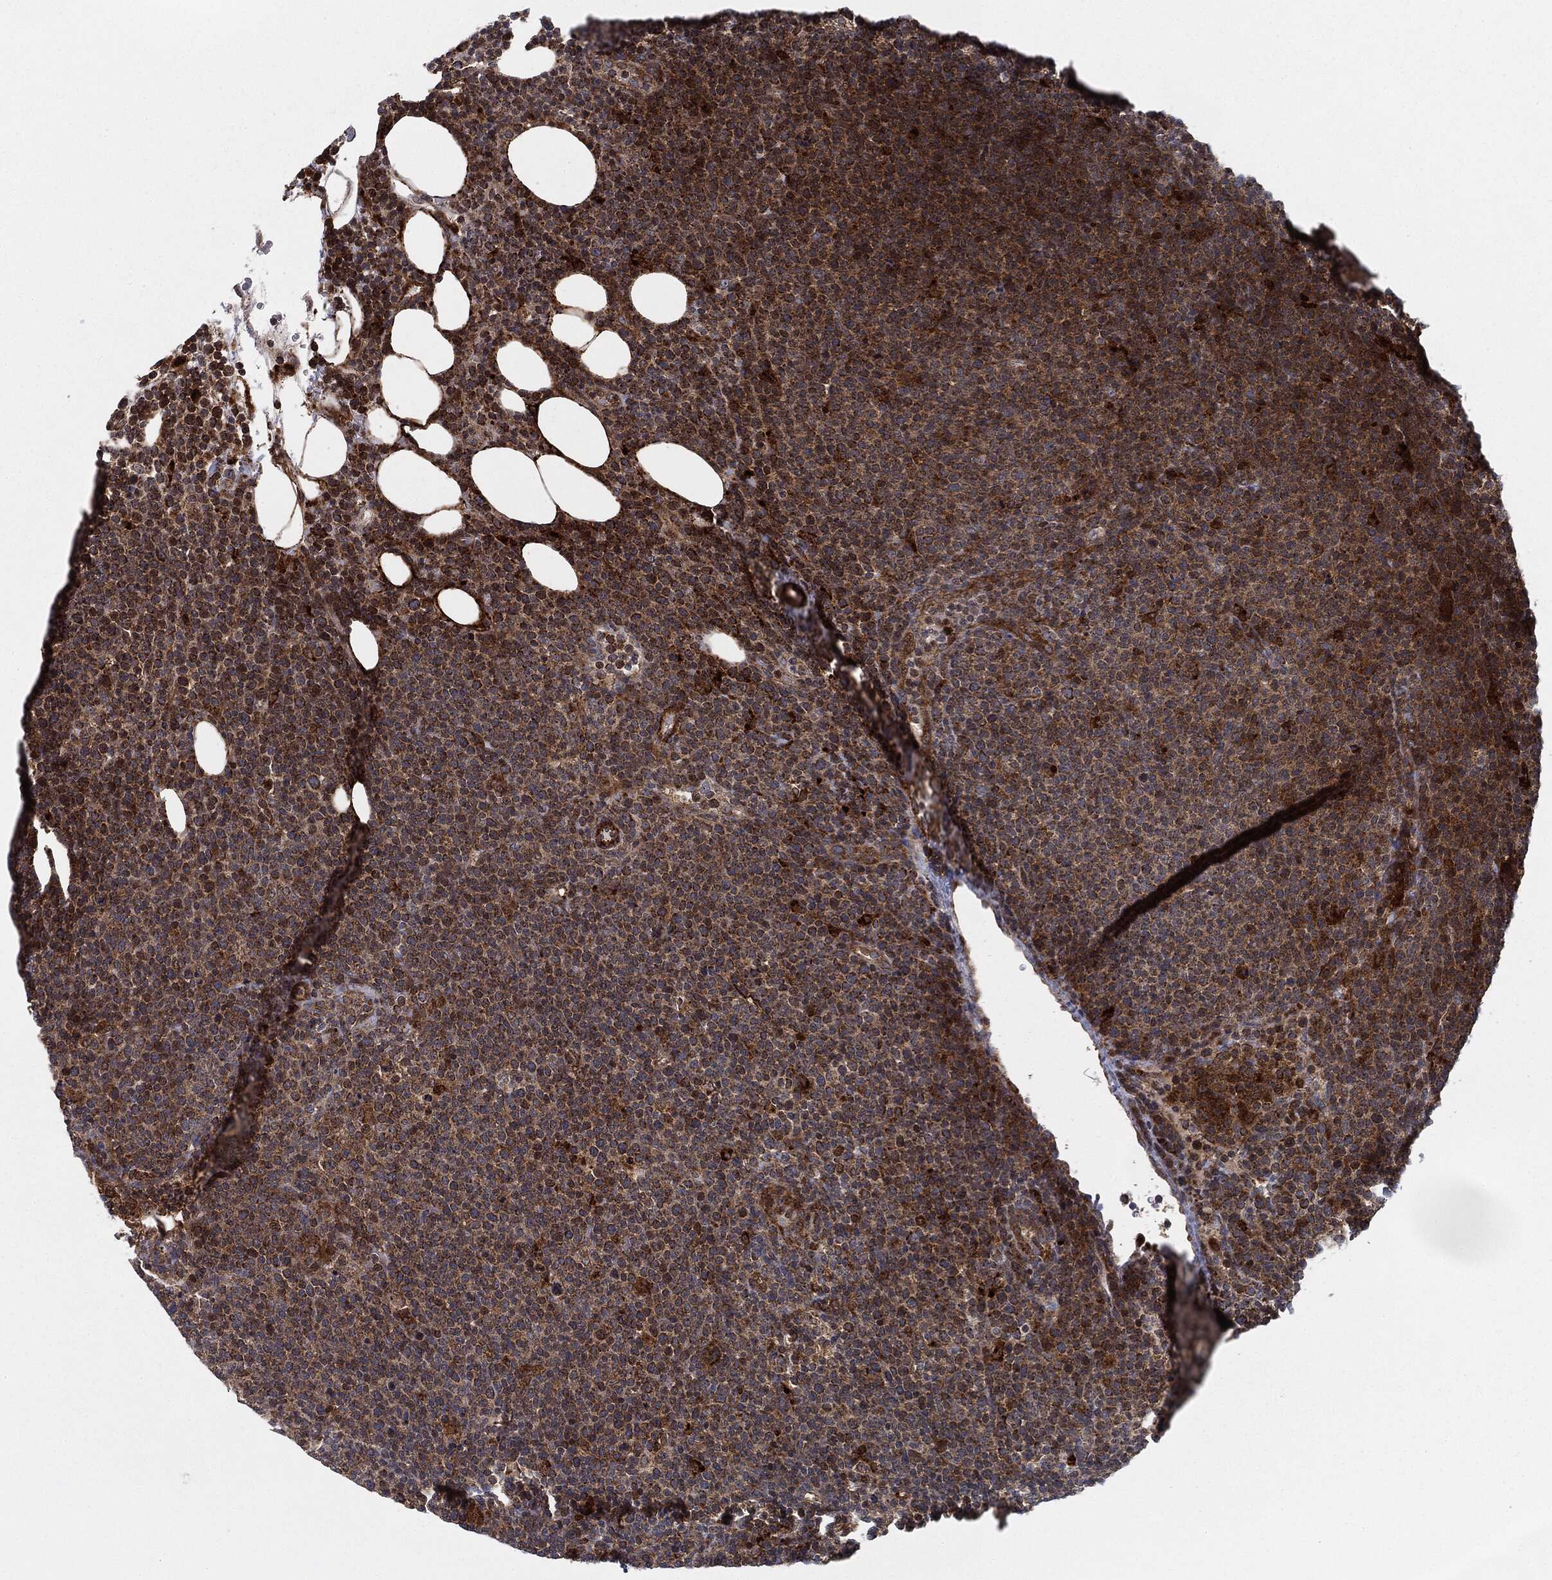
{"staining": {"intensity": "moderate", "quantity": ">75%", "location": "cytoplasmic/membranous"}, "tissue": "lymphoma", "cell_type": "Tumor cells", "image_type": "cancer", "snomed": [{"axis": "morphology", "description": "Malignant lymphoma, non-Hodgkin's type, High grade"}, {"axis": "topography", "description": "Lymph node"}], "caption": "Protein staining of lymphoma tissue displays moderate cytoplasmic/membranous staining in approximately >75% of tumor cells. Using DAB (3,3'-diaminobenzidine) (brown) and hematoxylin (blue) stains, captured at high magnification using brightfield microscopy.", "gene": "PTEN", "patient": {"sex": "male", "age": 61}}